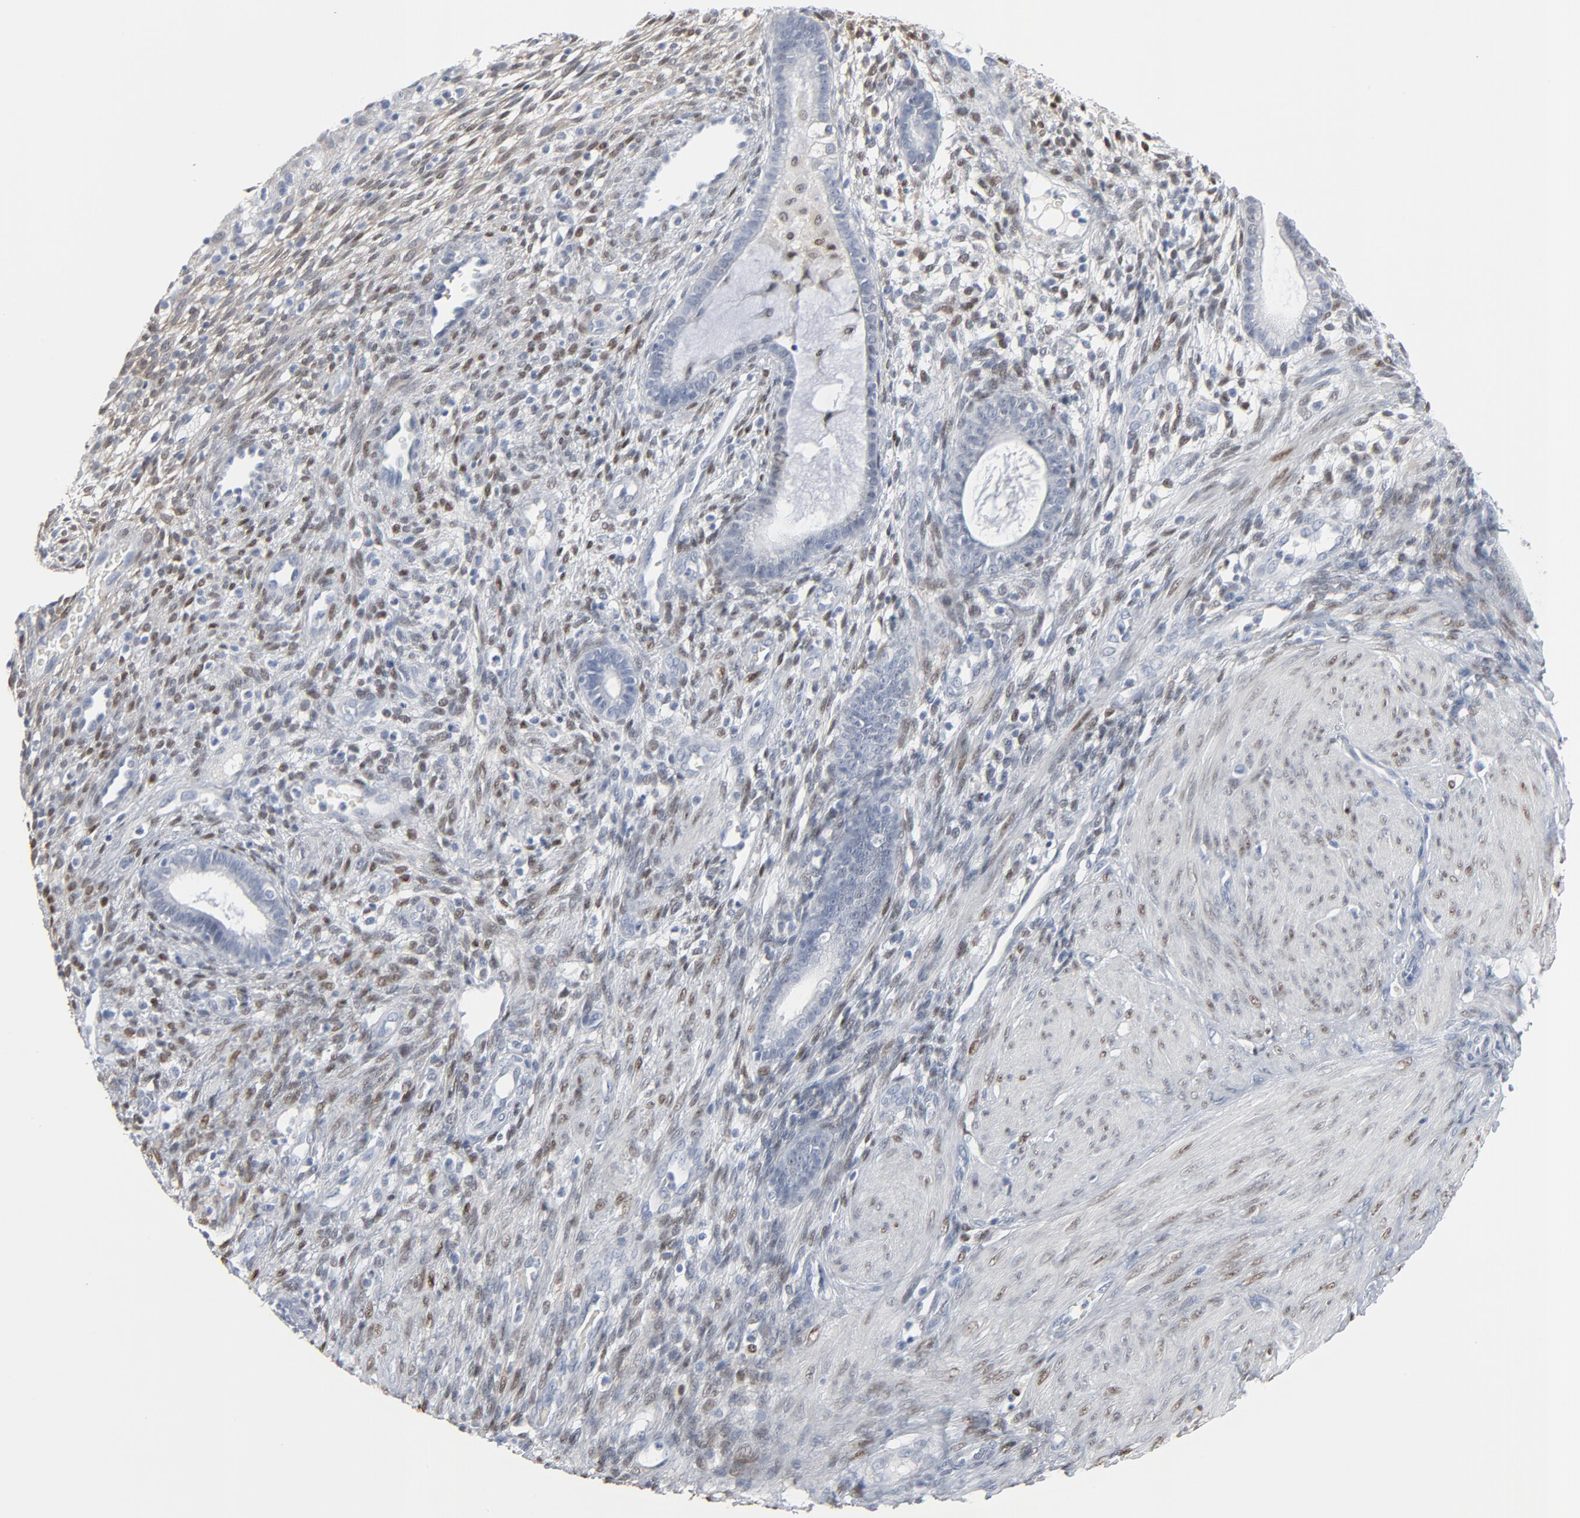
{"staining": {"intensity": "moderate", "quantity": ">75%", "location": "nuclear"}, "tissue": "endometrium", "cell_type": "Cells in endometrial stroma", "image_type": "normal", "snomed": [{"axis": "morphology", "description": "Normal tissue, NOS"}, {"axis": "topography", "description": "Endometrium"}], "caption": "DAB immunohistochemical staining of benign endometrium displays moderate nuclear protein expression in approximately >75% of cells in endometrial stroma.", "gene": "MITF", "patient": {"sex": "female", "age": 61}}